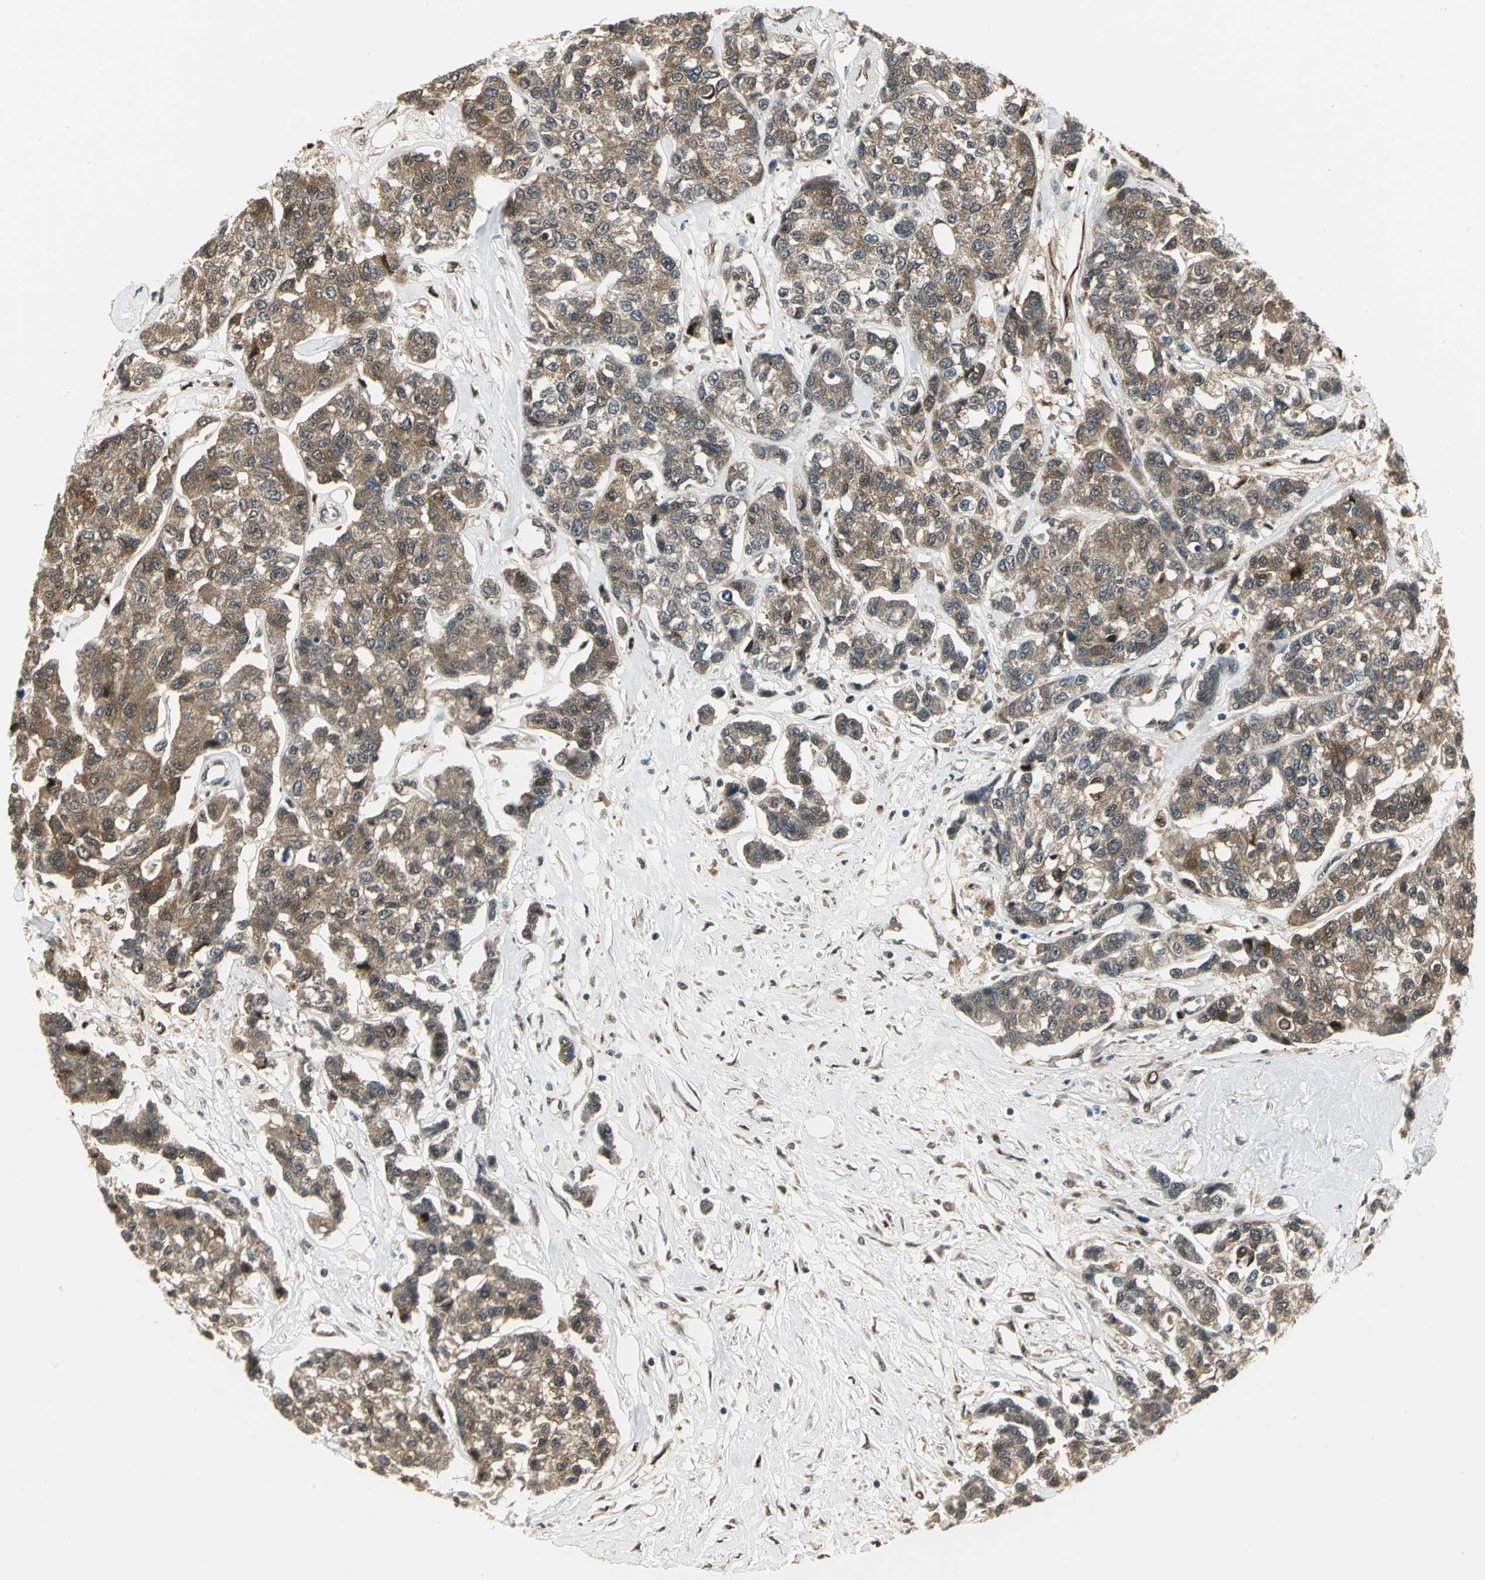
{"staining": {"intensity": "moderate", "quantity": ">75%", "location": "cytoplasmic/membranous"}, "tissue": "breast cancer", "cell_type": "Tumor cells", "image_type": "cancer", "snomed": [{"axis": "morphology", "description": "Duct carcinoma"}, {"axis": "topography", "description": "Breast"}], "caption": "Immunohistochemical staining of human breast cancer (intraductal carcinoma) shows medium levels of moderate cytoplasmic/membranous expression in about >75% of tumor cells.", "gene": "PSMC4", "patient": {"sex": "female", "age": 51}}